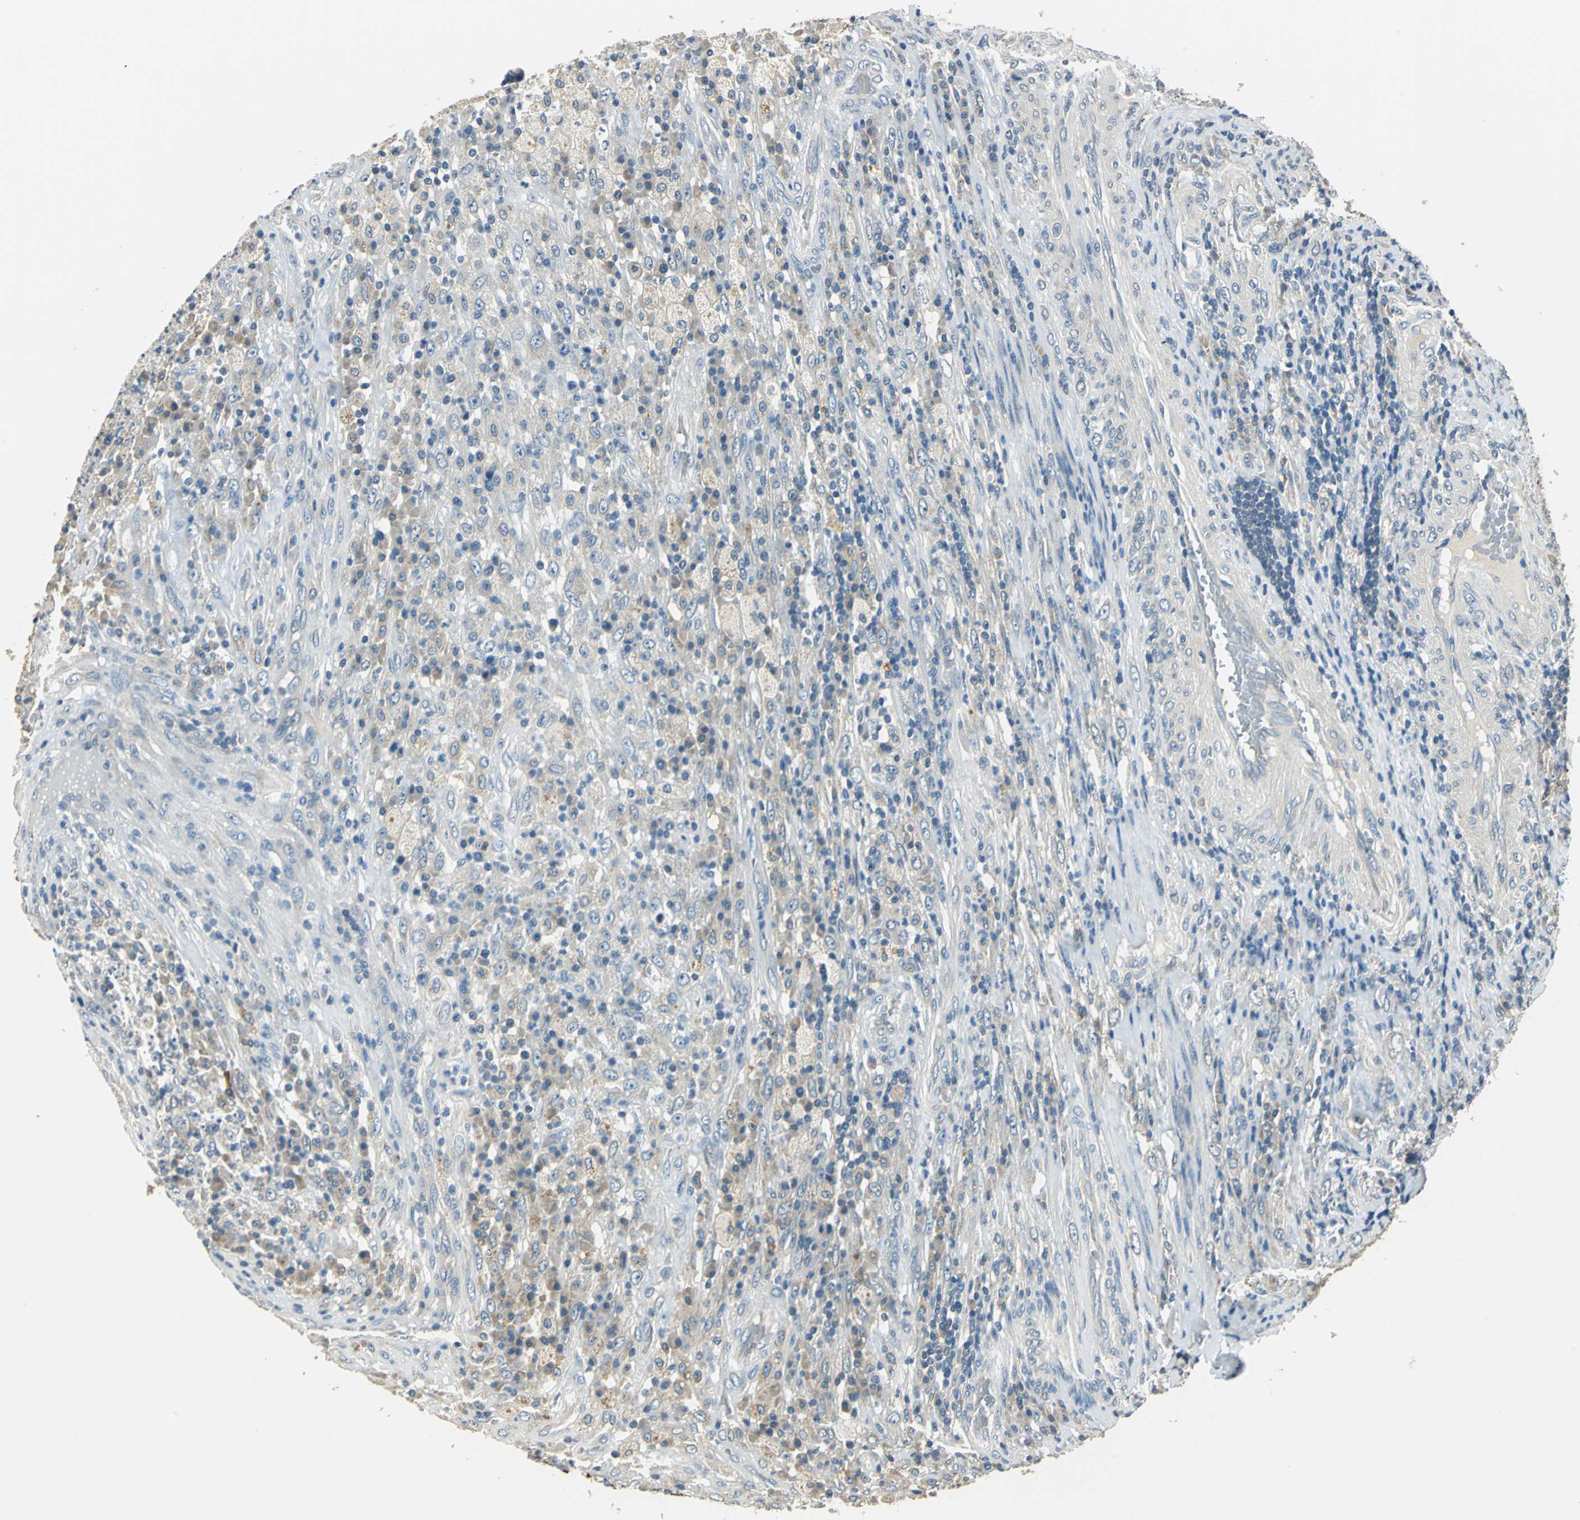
{"staining": {"intensity": "weak", "quantity": "<25%", "location": "cytoplasmic/membranous"}, "tissue": "testis cancer", "cell_type": "Tumor cells", "image_type": "cancer", "snomed": [{"axis": "morphology", "description": "Necrosis, NOS"}, {"axis": "morphology", "description": "Carcinoma, Embryonal, NOS"}, {"axis": "topography", "description": "Testis"}], "caption": "DAB immunohistochemical staining of human testis cancer shows no significant staining in tumor cells. Brightfield microscopy of immunohistochemistry (IHC) stained with DAB (3,3'-diaminobenzidine) (brown) and hematoxylin (blue), captured at high magnification.", "gene": "NIT1", "patient": {"sex": "male", "age": 19}}